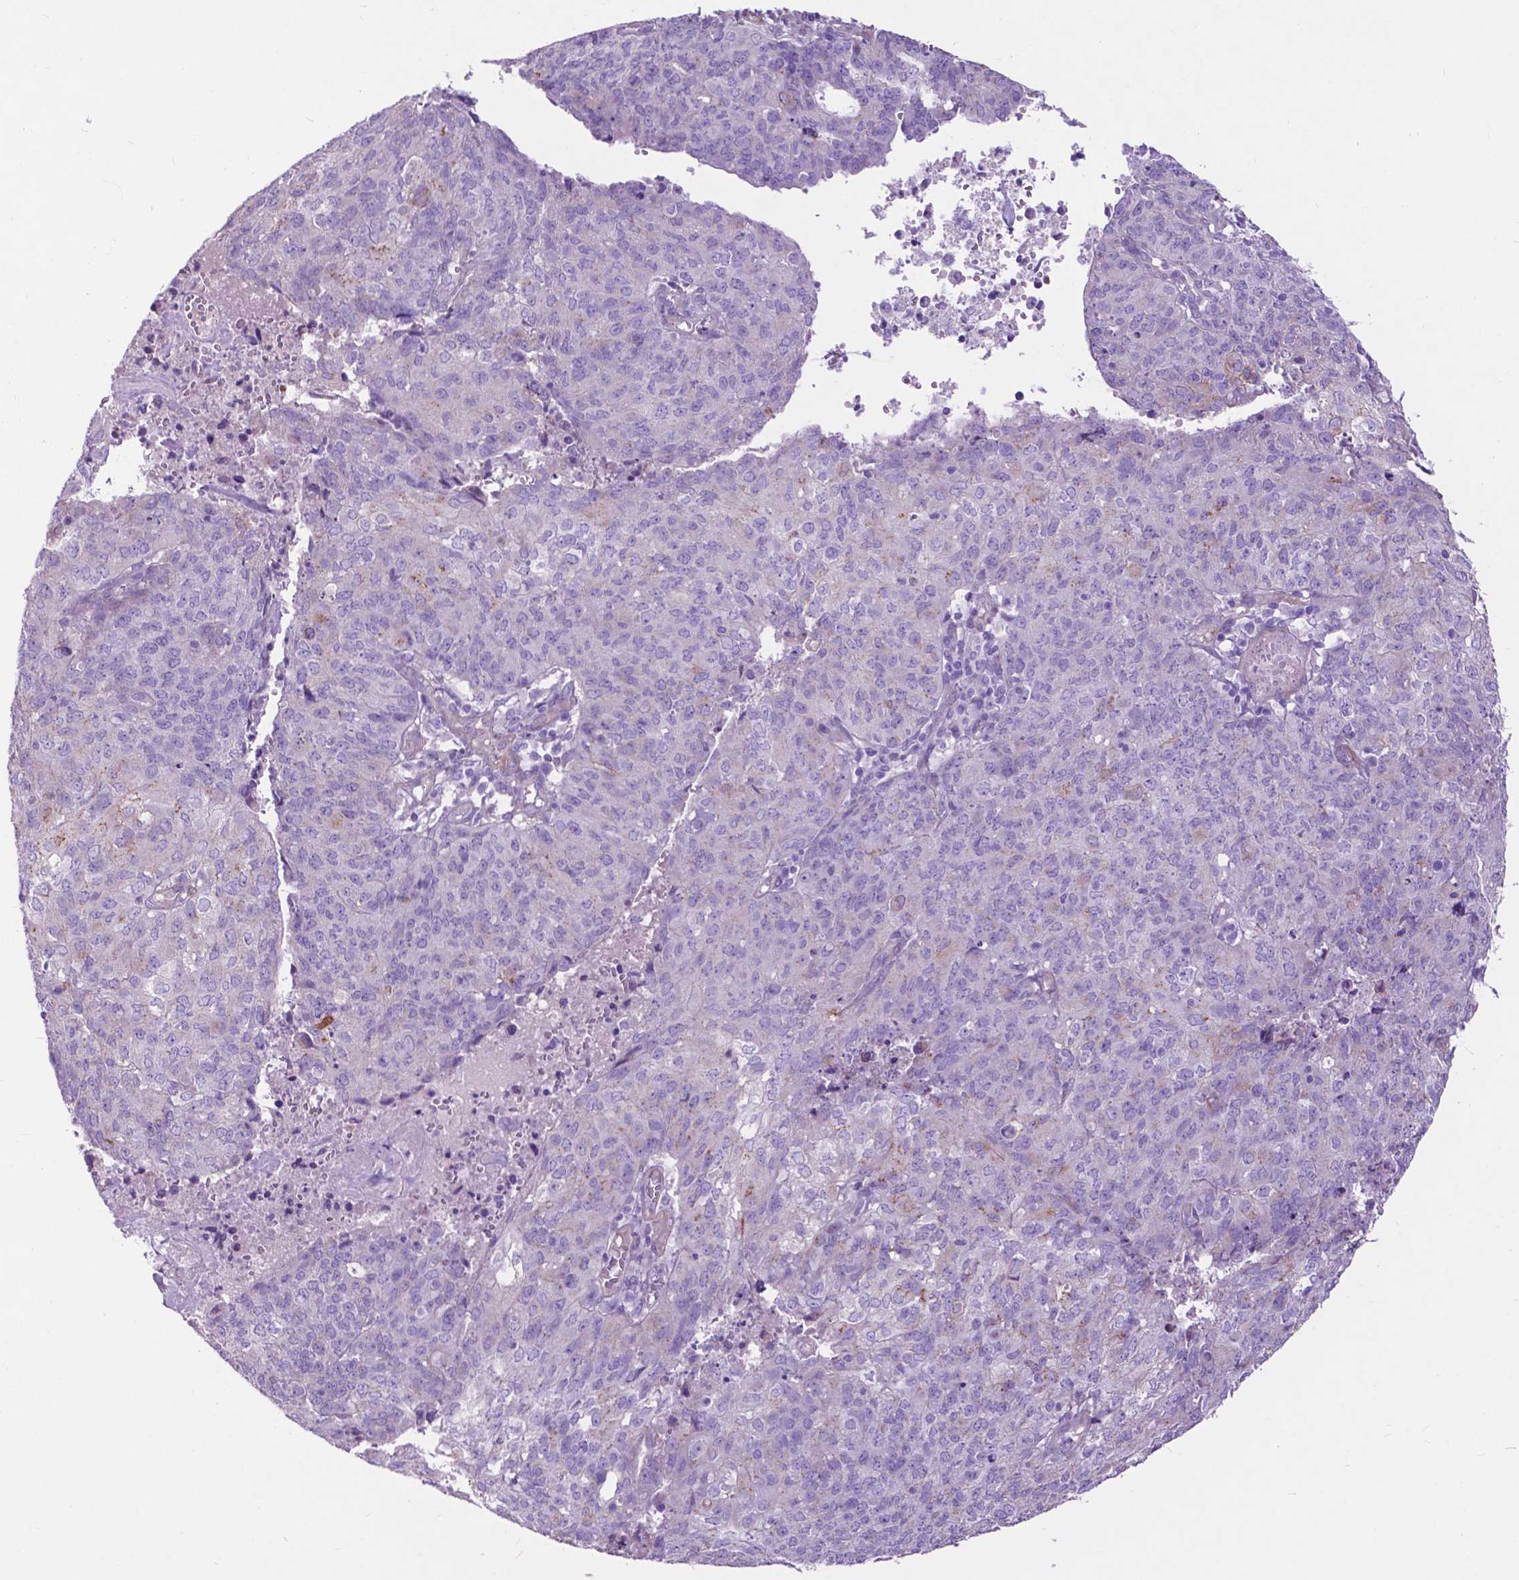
{"staining": {"intensity": "negative", "quantity": "none", "location": "none"}, "tissue": "endometrial cancer", "cell_type": "Tumor cells", "image_type": "cancer", "snomed": [{"axis": "morphology", "description": "Adenocarcinoma, NOS"}, {"axis": "topography", "description": "Endometrium"}], "caption": "Tumor cells are negative for brown protein staining in endometrial adenocarcinoma.", "gene": "PCDHA12", "patient": {"sex": "female", "age": 82}}